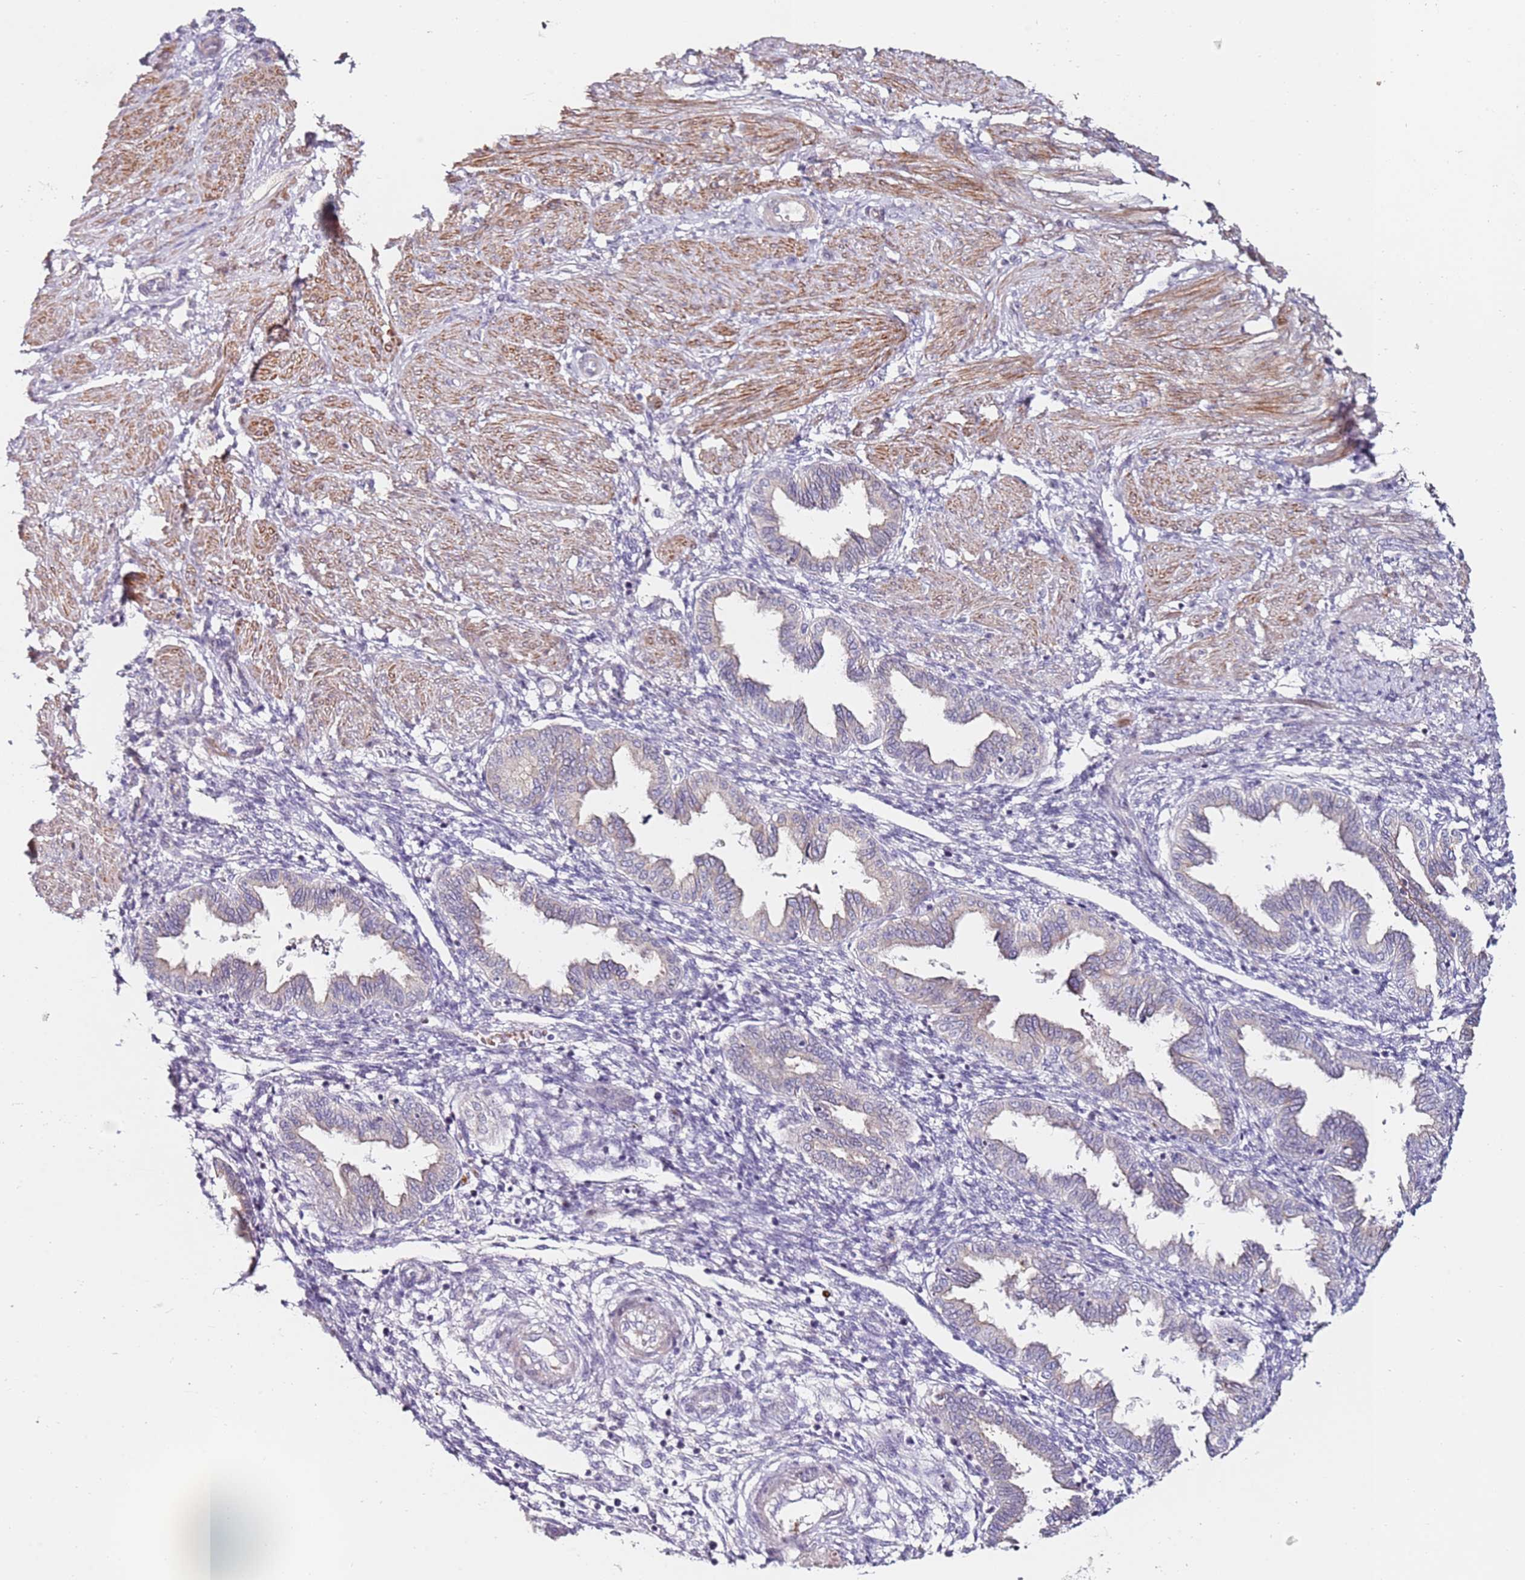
{"staining": {"intensity": "negative", "quantity": "none", "location": "none"}, "tissue": "endometrium", "cell_type": "Cells in endometrial stroma", "image_type": "normal", "snomed": [{"axis": "morphology", "description": "Normal tissue, NOS"}, {"axis": "topography", "description": "Endometrium"}], "caption": "High magnification brightfield microscopy of unremarkable endometrium stained with DAB (brown) and counterstained with hematoxylin (blue): cells in endometrial stroma show no significant expression.", "gene": "RARS2", "patient": {"sex": "female", "age": 33}}